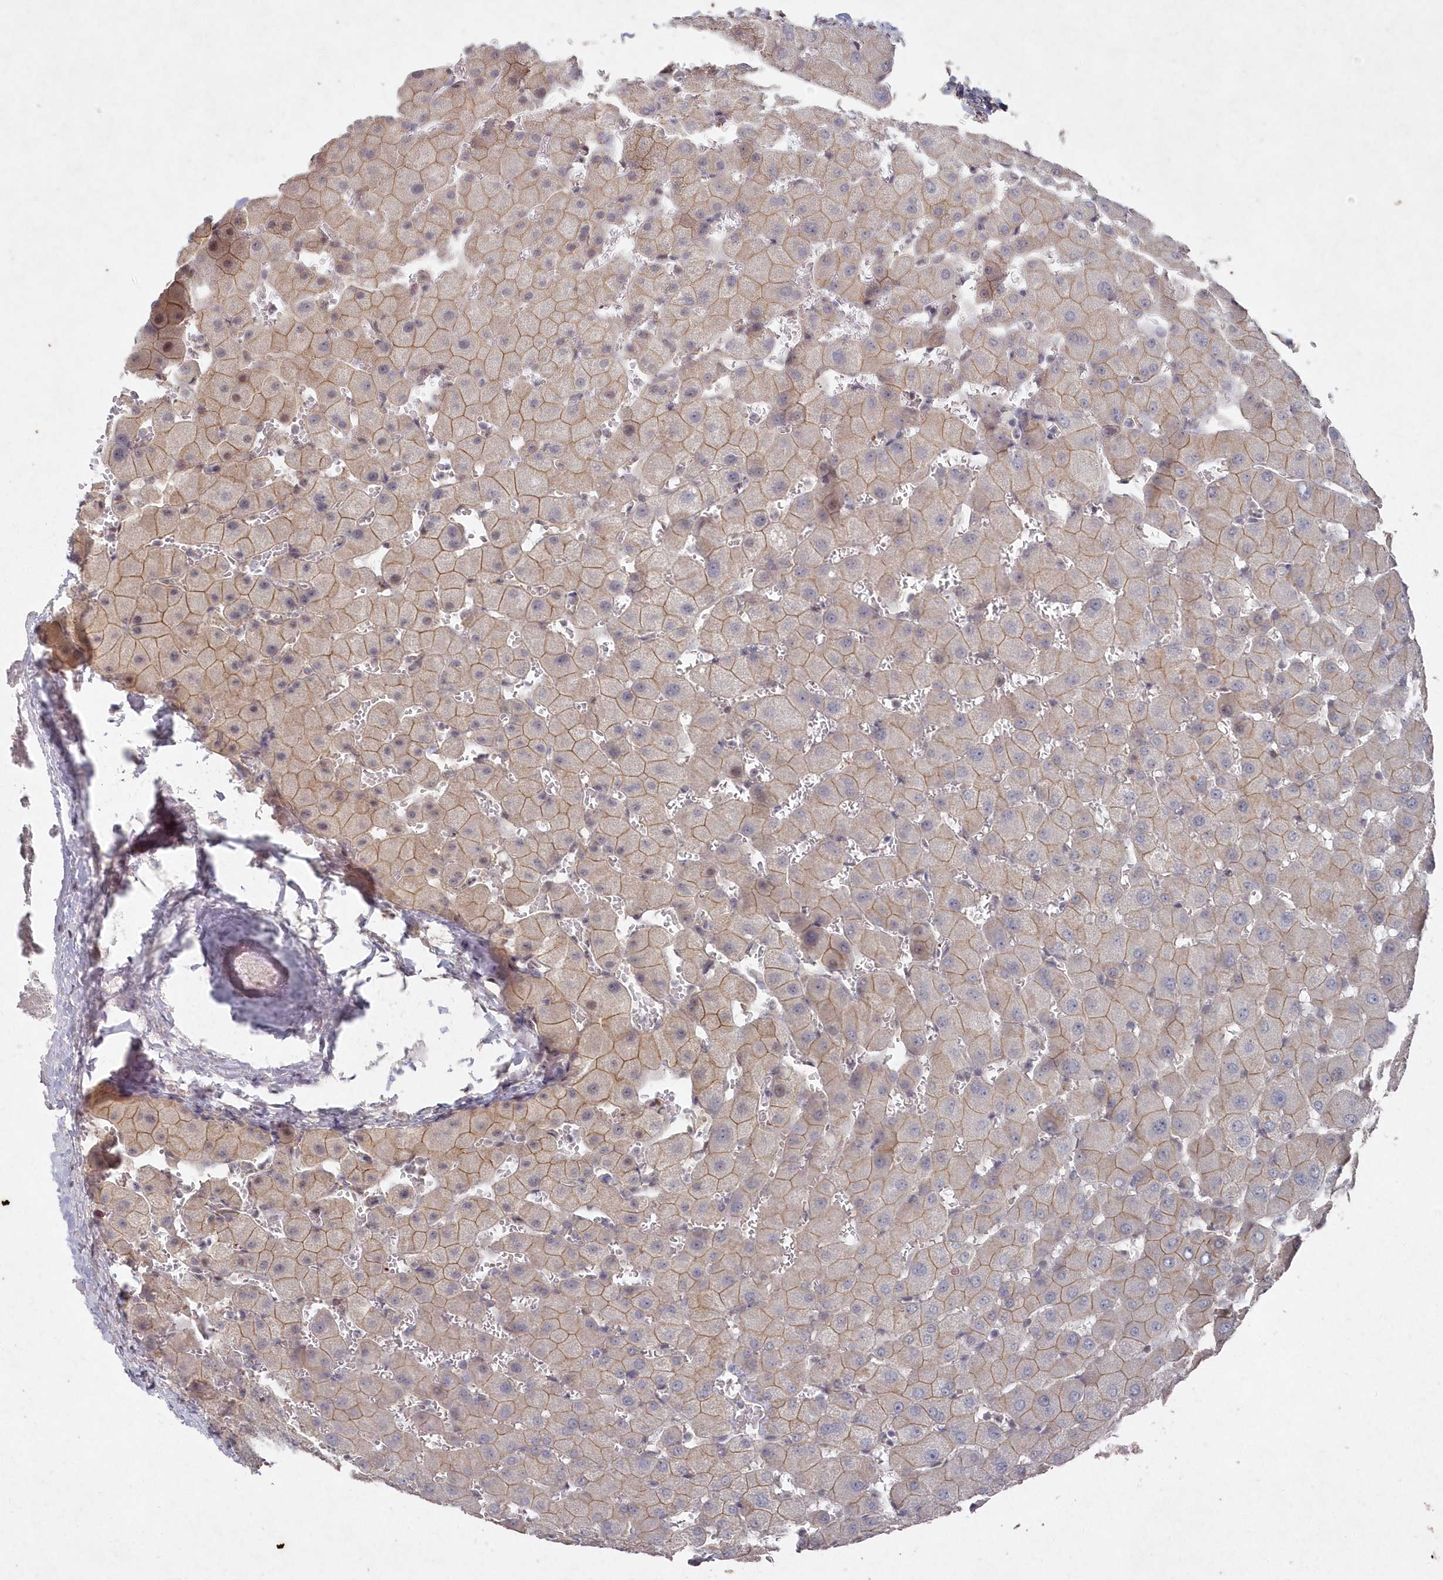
{"staining": {"intensity": "moderate", "quantity": ">75%", "location": "cytoplasmic/membranous"}, "tissue": "liver", "cell_type": "Cholangiocytes", "image_type": "normal", "snomed": [{"axis": "morphology", "description": "Normal tissue, NOS"}, {"axis": "topography", "description": "Liver"}], "caption": "Human liver stained for a protein (brown) demonstrates moderate cytoplasmic/membranous positive expression in about >75% of cholangiocytes.", "gene": "VSIG2", "patient": {"sex": "female", "age": 63}}